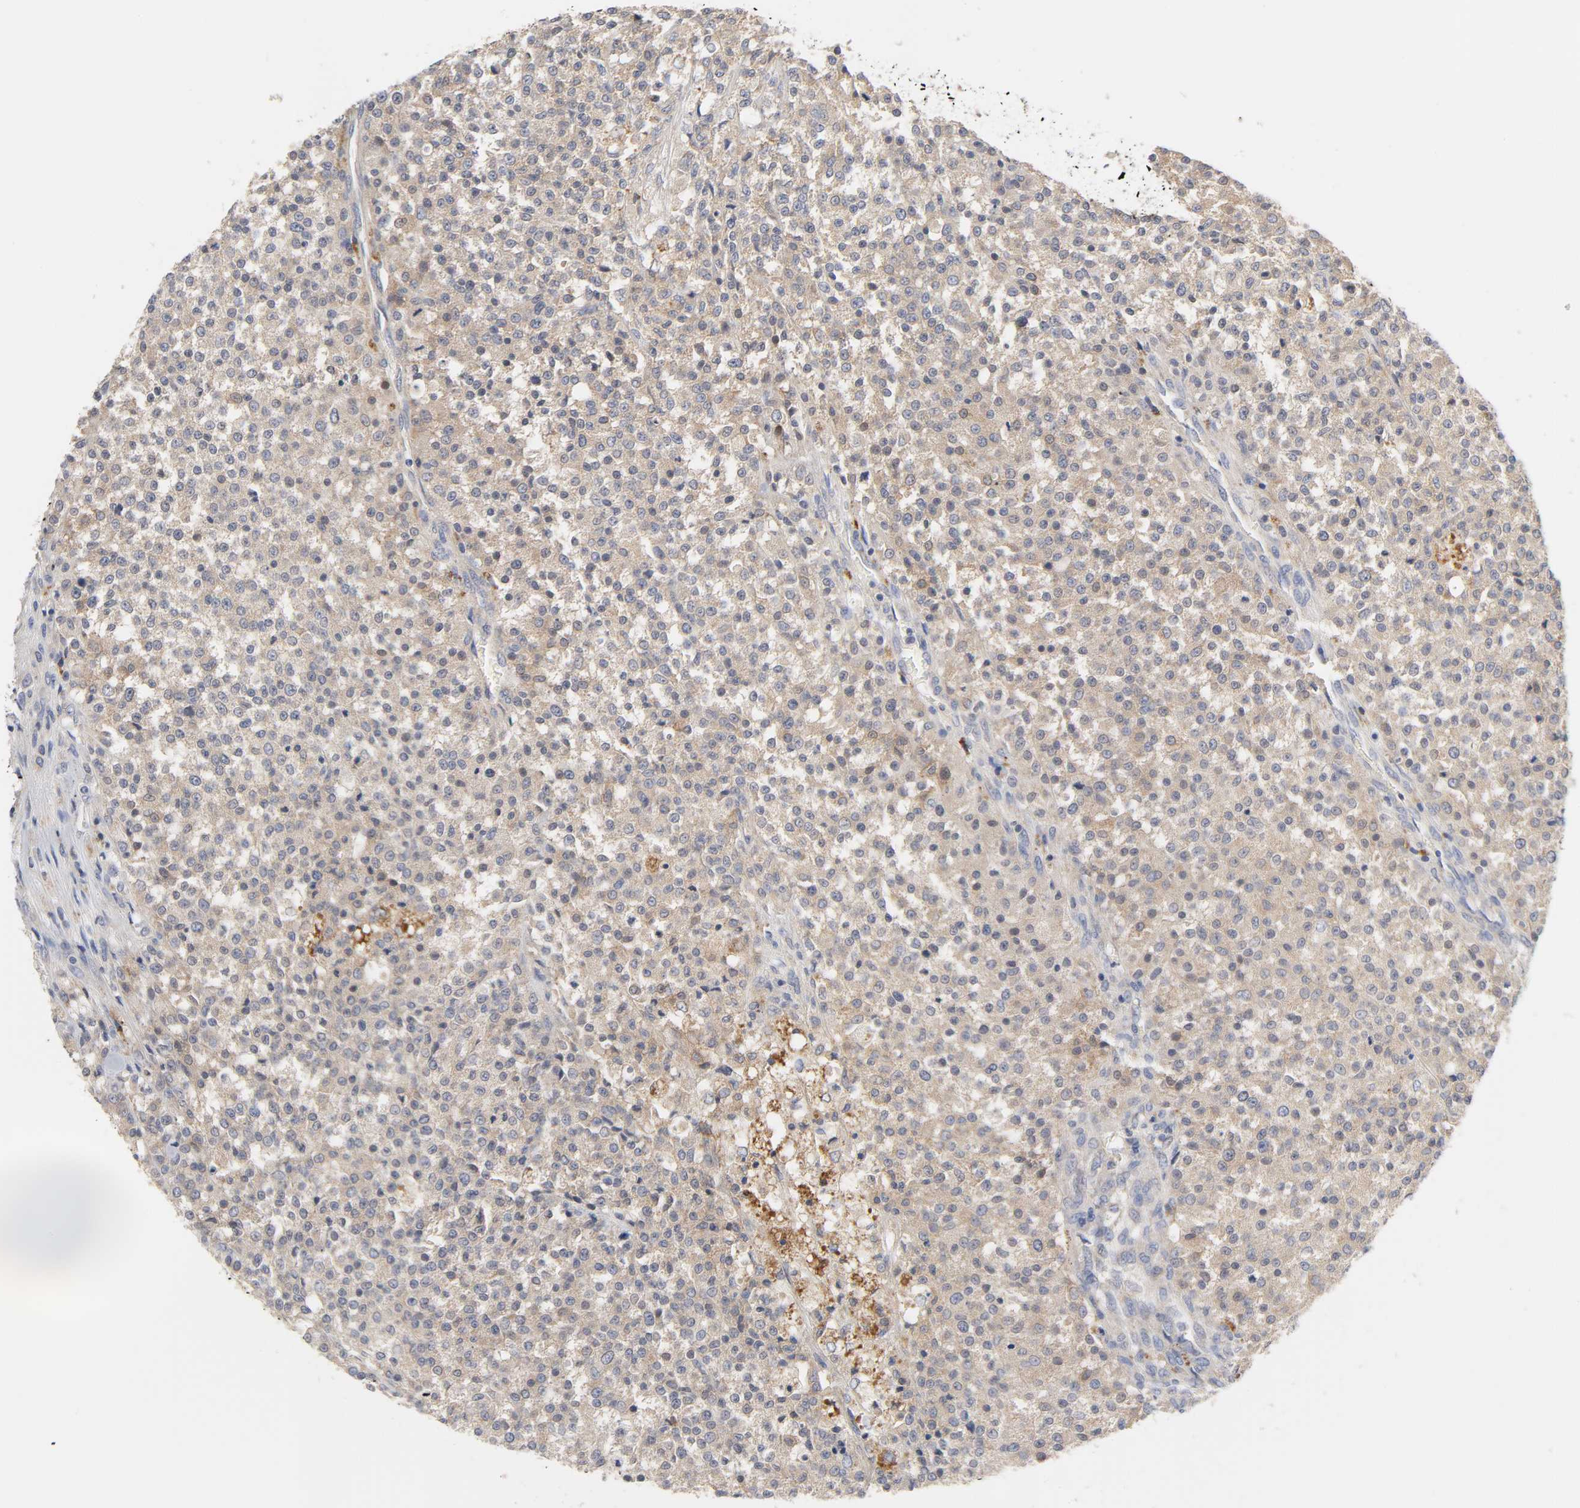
{"staining": {"intensity": "weak", "quantity": ">75%", "location": "cytoplasmic/membranous"}, "tissue": "testis cancer", "cell_type": "Tumor cells", "image_type": "cancer", "snomed": [{"axis": "morphology", "description": "Seminoma, NOS"}, {"axis": "topography", "description": "Testis"}], "caption": "Seminoma (testis) tissue displays weak cytoplasmic/membranous staining in about >75% of tumor cells", "gene": "C17orf75", "patient": {"sex": "male", "age": 59}}